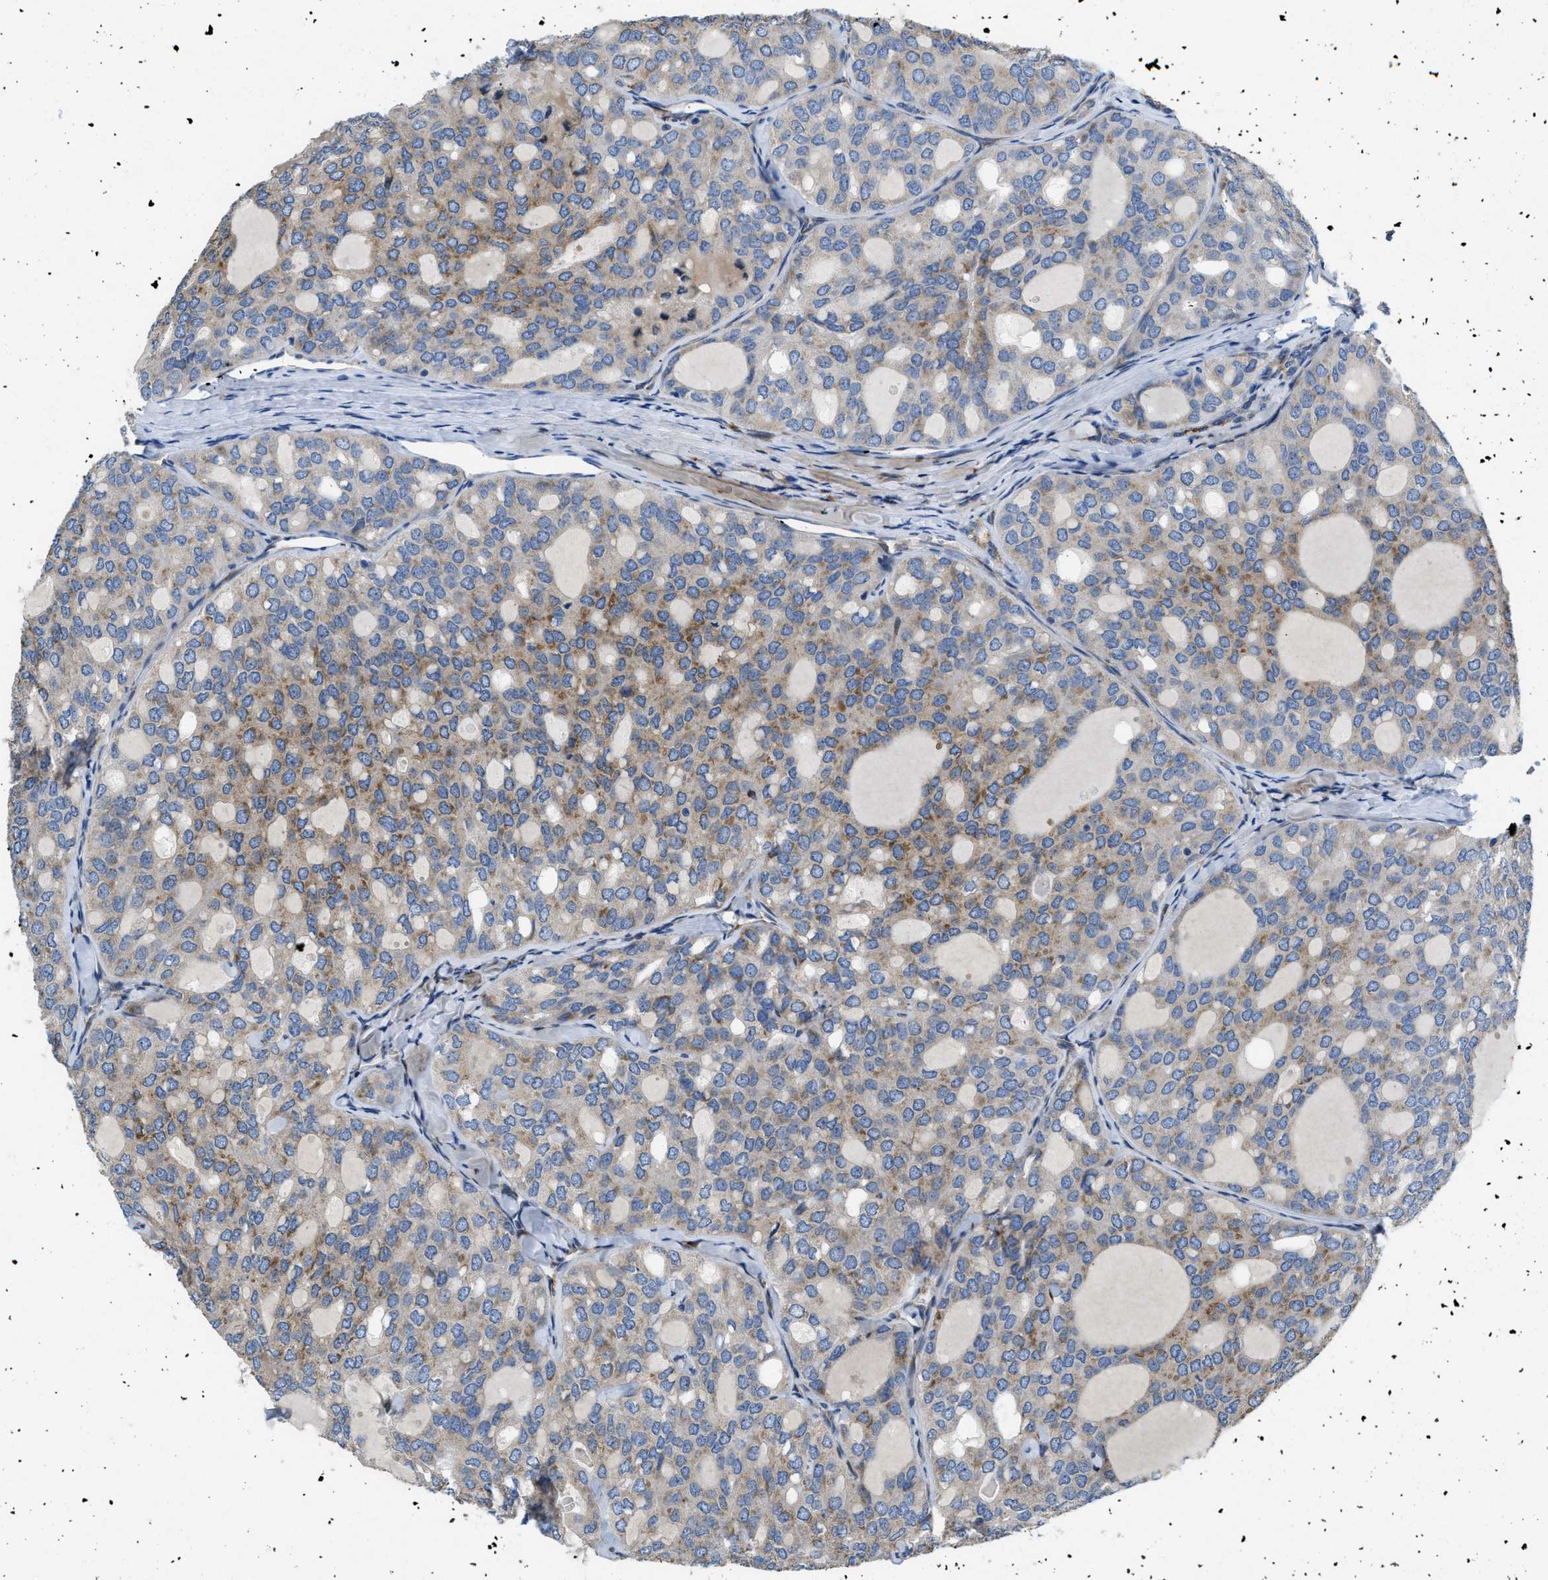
{"staining": {"intensity": "moderate", "quantity": "25%-75%", "location": "cytoplasmic/membranous"}, "tissue": "thyroid cancer", "cell_type": "Tumor cells", "image_type": "cancer", "snomed": [{"axis": "morphology", "description": "Follicular adenoma carcinoma, NOS"}, {"axis": "topography", "description": "Thyroid gland"}], "caption": "There is medium levels of moderate cytoplasmic/membranous positivity in tumor cells of thyroid cancer (follicular adenoma carcinoma), as demonstrated by immunohistochemical staining (brown color).", "gene": "GGCX", "patient": {"sex": "male", "age": 75}}